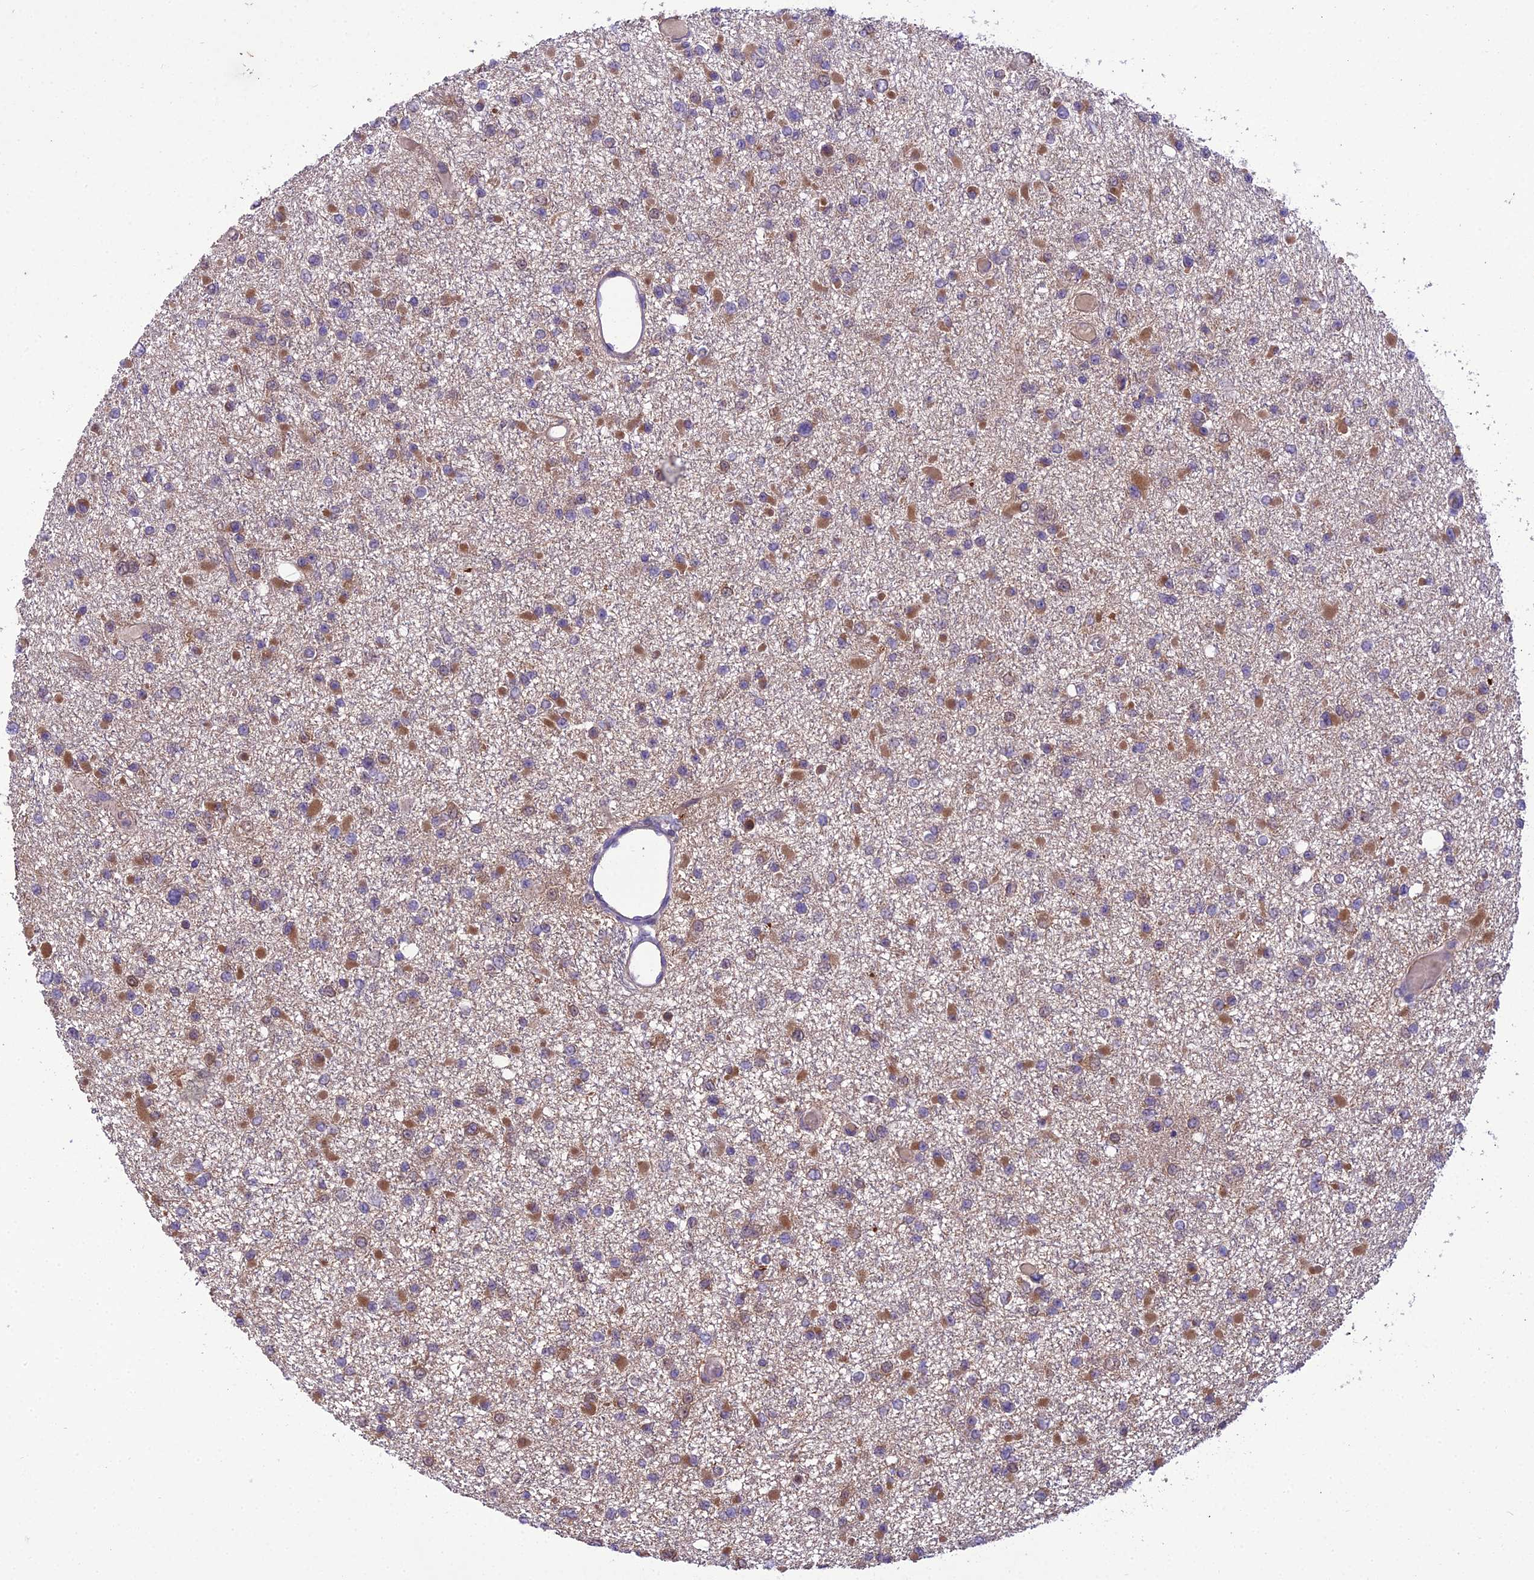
{"staining": {"intensity": "moderate", "quantity": "25%-75%", "location": "cytoplasmic/membranous"}, "tissue": "glioma", "cell_type": "Tumor cells", "image_type": "cancer", "snomed": [{"axis": "morphology", "description": "Glioma, malignant, Low grade"}, {"axis": "topography", "description": "Brain"}], "caption": "A brown stain highlights moderate cytoplasmic/membranous positivity of a protein in human malignant glioma (low-grade) tumor cells.", "gene": "BORCS6", "patient": {"sex": "female", "age": 22}}